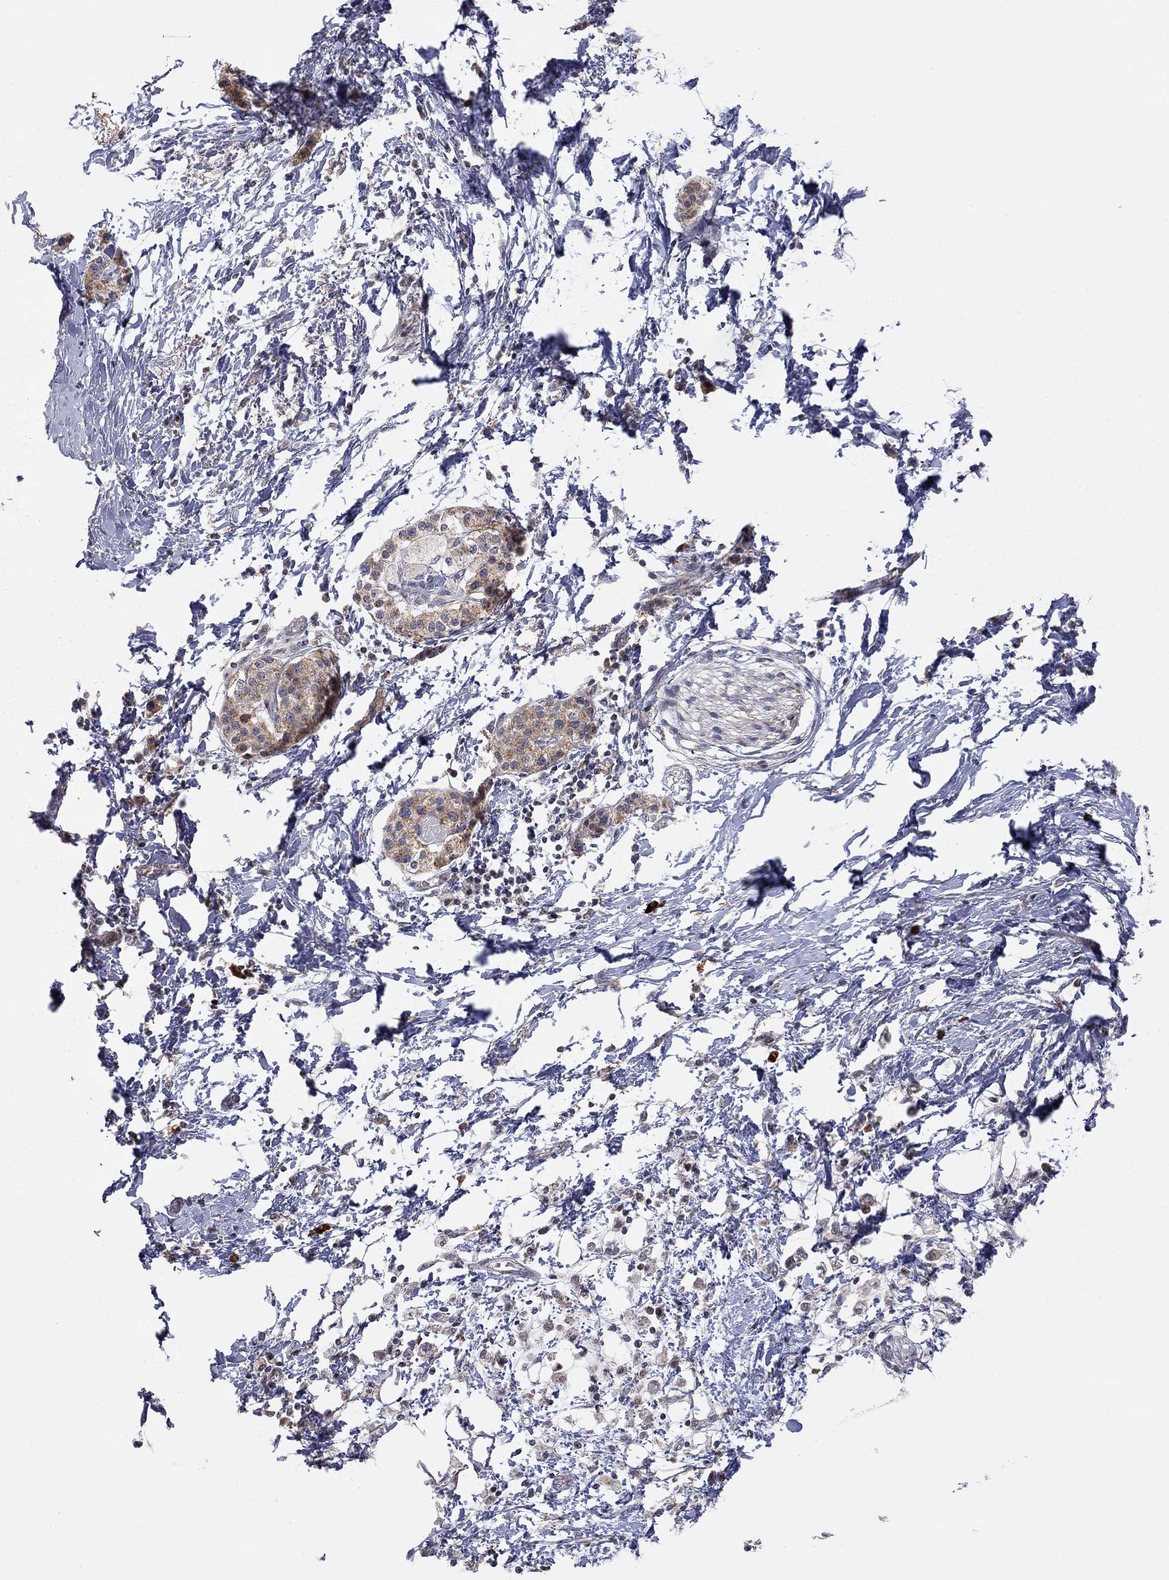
{"staining": {"intensity": "moderate", "quantity": "25%-75%", "location": "cytoplasmic/membranous"}, "tissue": "pancreatic cancer", "cell_type": "Tumor cells", "image_type": "cancer", "snomed": [{"axis": "morphology", "description": "Normal tissue, NOS"}, {"axis": "morphology", "description": "Adenocarcinoma, NOS"}, {"axis": "topography", "description": "Pancreas"}, {"axis": "topography", "description": "Duodenum"}], "caption": "High-power microscopy captured an immunohistochemistry (IHC) histopathology image of pancreatic adenocarcinoma, revealing moderate cytoplasmic/membranous expression in approximately 25%-75% of tumor cells. Using DAB (brown) and hematoxylin (blue) stains, captured at high magnification using brightfield microscopy.", "gene": "IDS", "patient": {"sex": "female", "age": 60}}